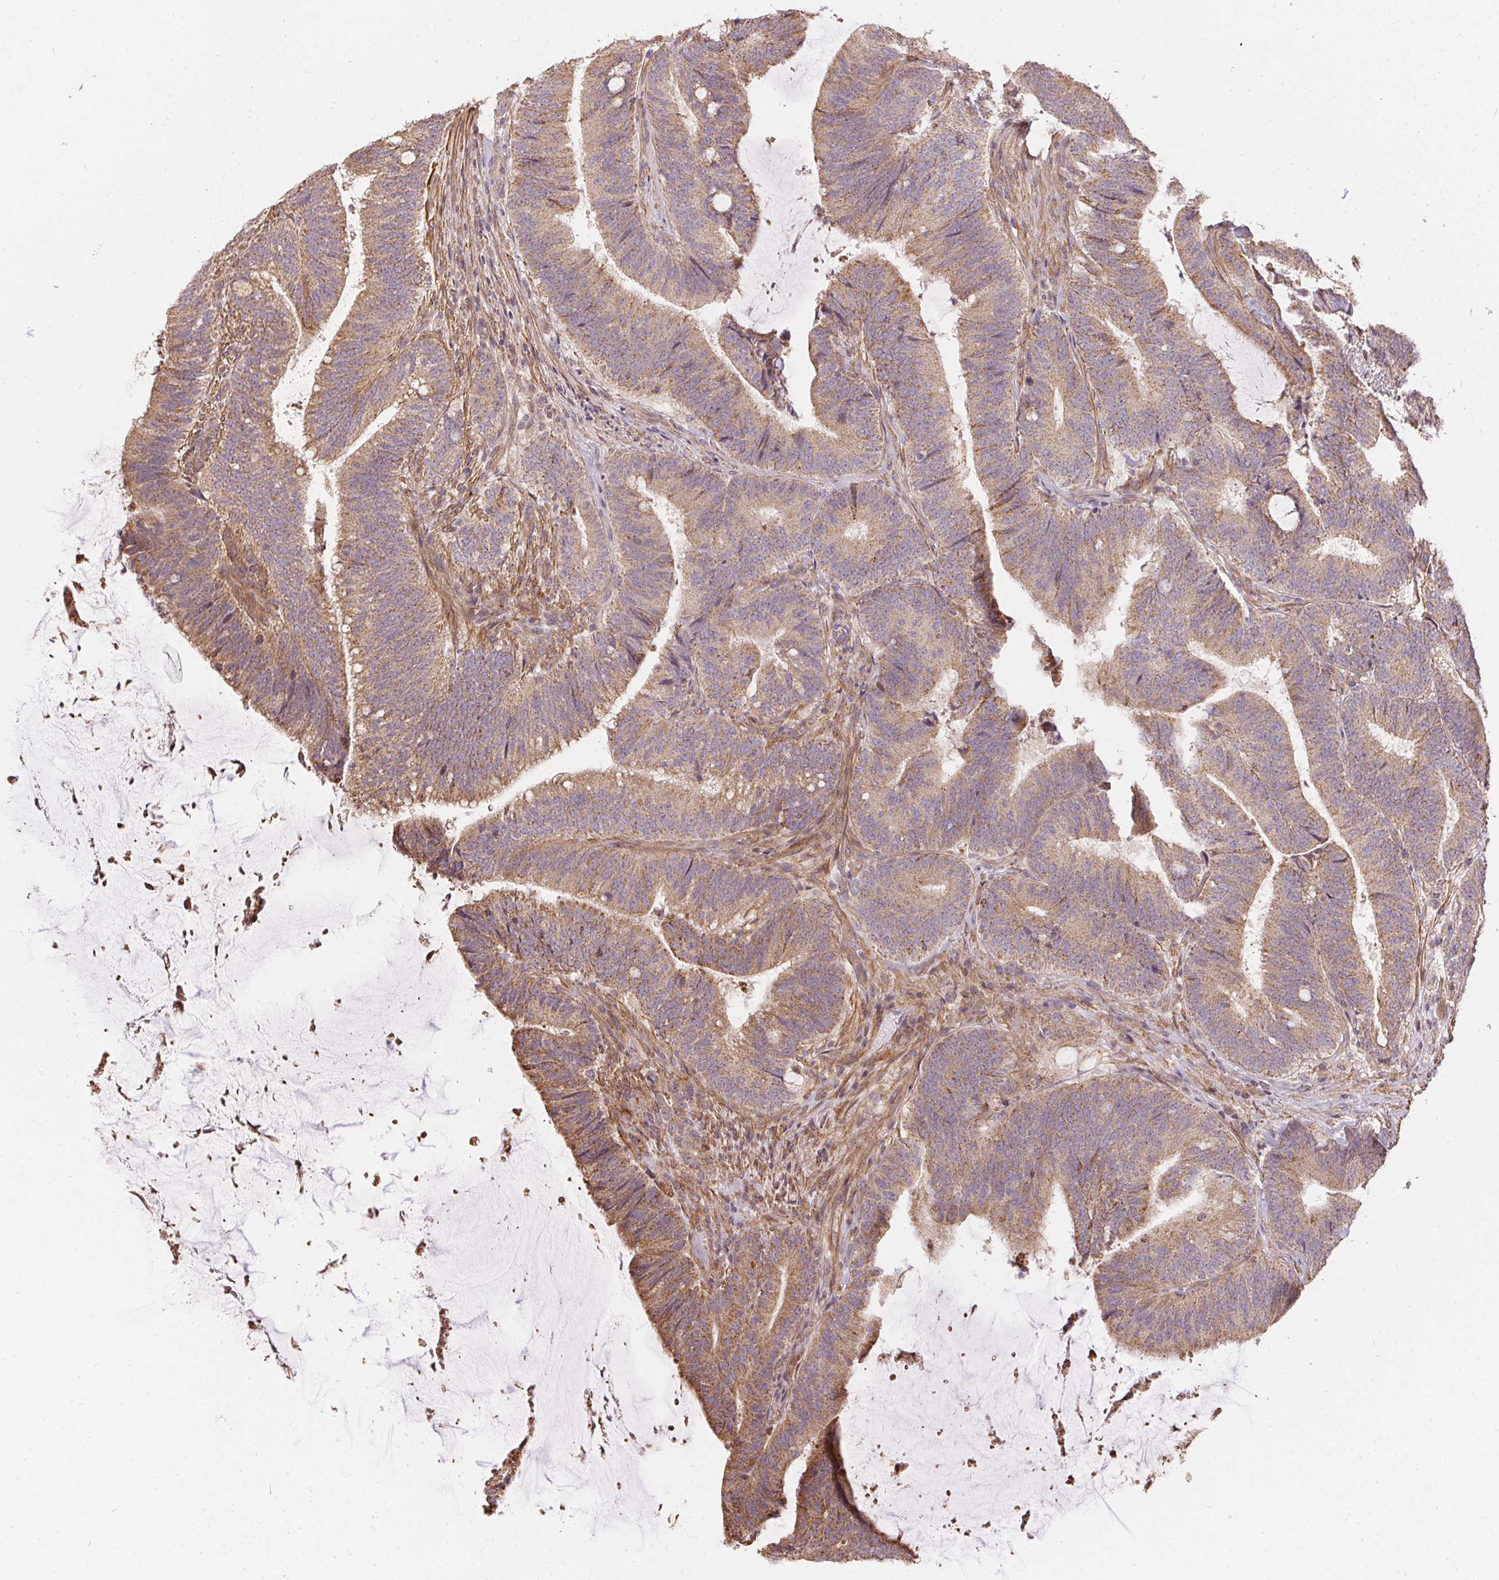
{"staining": {"intensity": "moderate", "quantity": ">75%", "location": "cytoplasmic/membranous"}, "tissue": "colorectal cancer", "cell_type": "Tumor cells", "image_type": "cancer", "snomed": [{"axis": "morphology", "description": "Adenocarcinoma, NOS"}, {"axis": "topography", "description": "Colon"}], "caption": "IHC (DAB) staining of human adenocarcinoma (colorectal) shows moderate cytoplasmic/membranous protein positivity in approximately >75% of tumor cells.", "gene": "REV3L", "patient": {"sex": "female", "age": 43}}